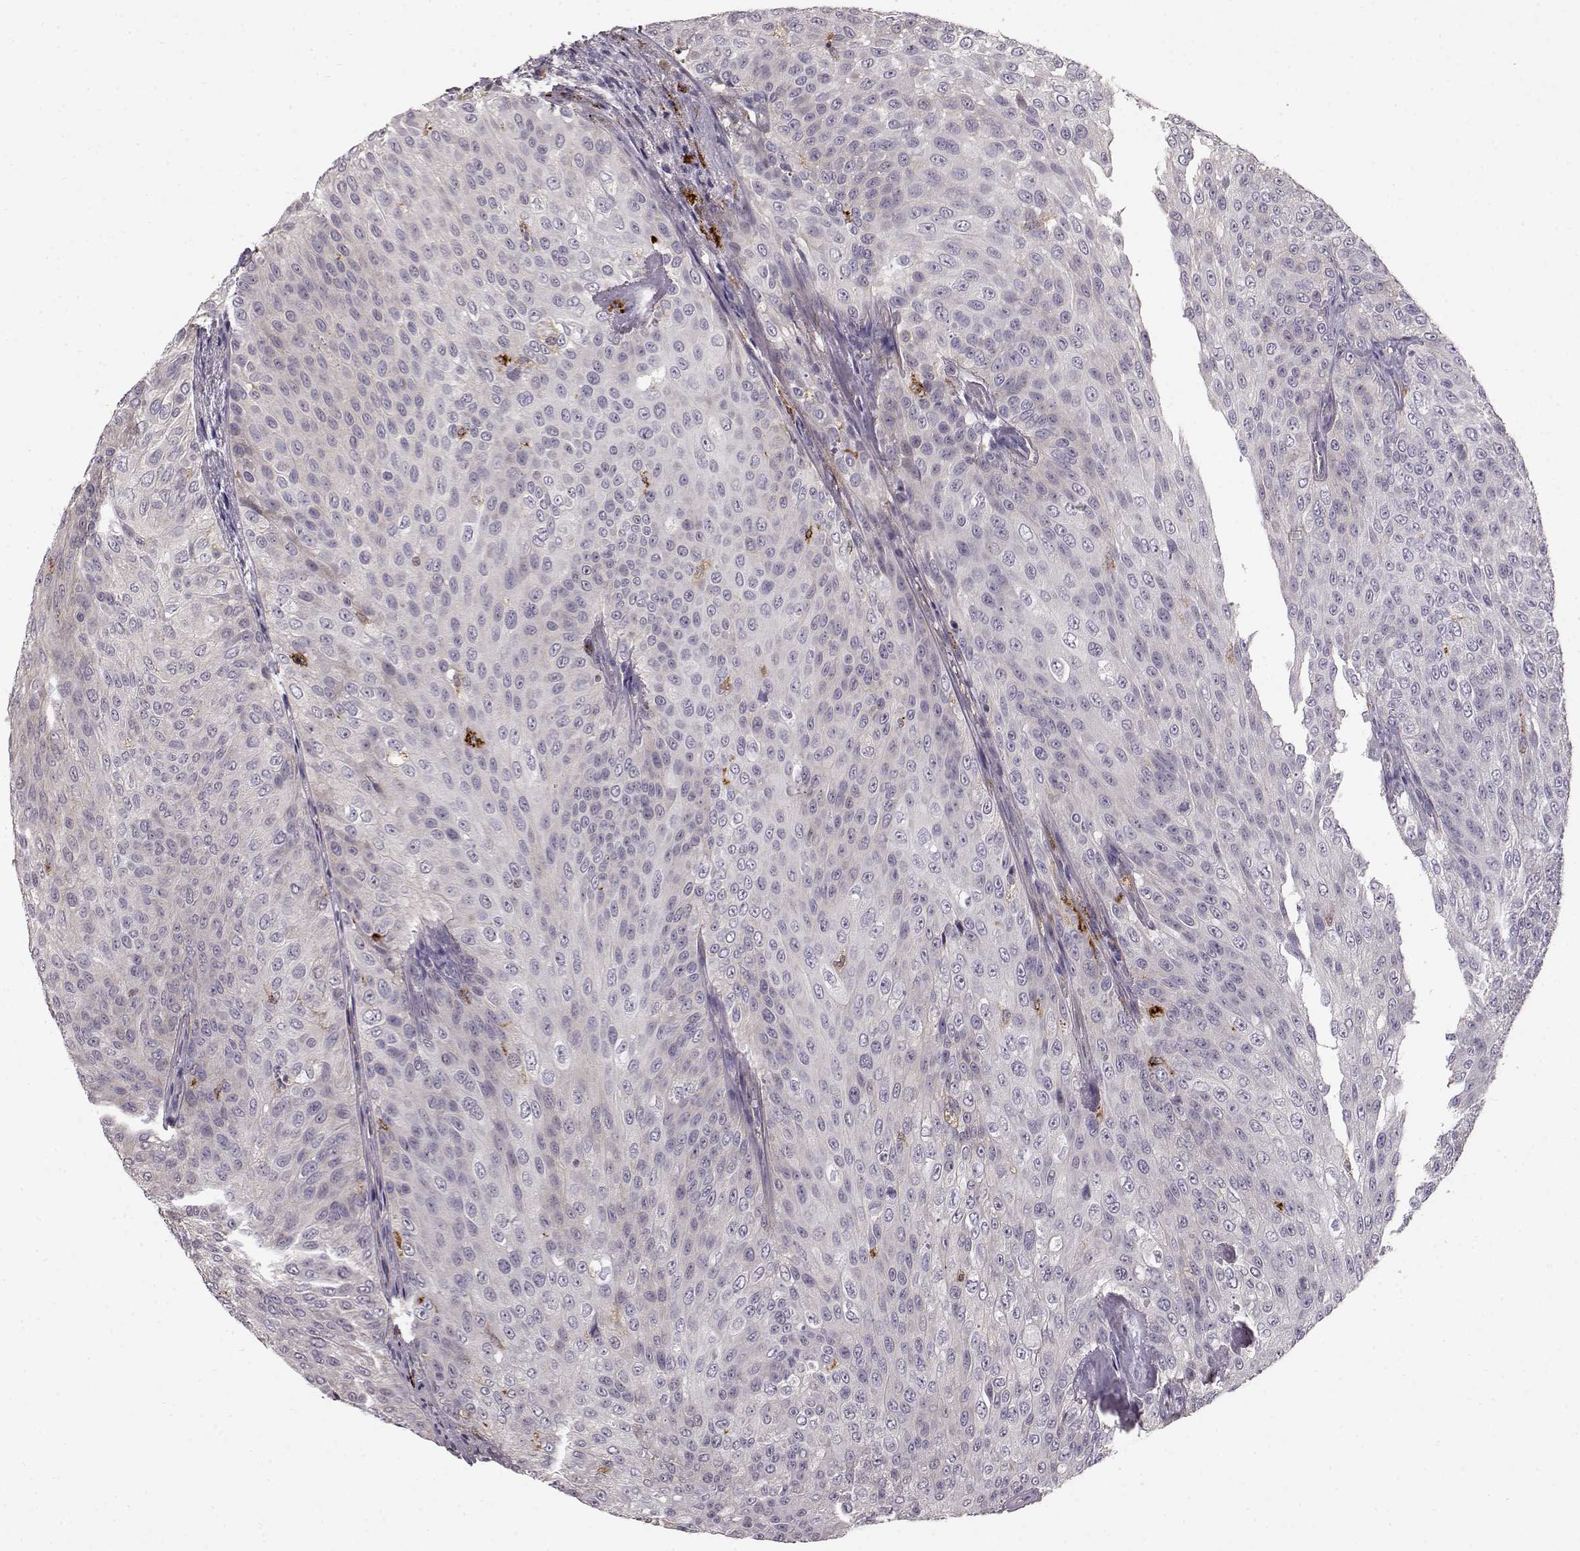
{"staining": {"intensity": "negative", "quantity": "none", "location": "none"}, "tissue": "urothelial cancer", "cell_type": "Tumor cells", "image_type": "cancer", "snomed": [{"axis": "morphology", "description": "Urothelial carcinoma, Low grade"}, {"axis": "topography", "description": "Ureter, NOS"}, {"axis": "topography", "description": "Urinary bladder"}], "caption": "Immunohistochemistry micrograph of neoplastic tissue: low-grade urothelial carcinoma stained with DAB exhibits no significant protein staining in tumor cells. (Brightfield microscopy of DAB (3,3'-diaminobenzidine) immunohistochemistry at high magnification).", "gene": "CCNF", "patient": {"sex": "male", "age": 78}}